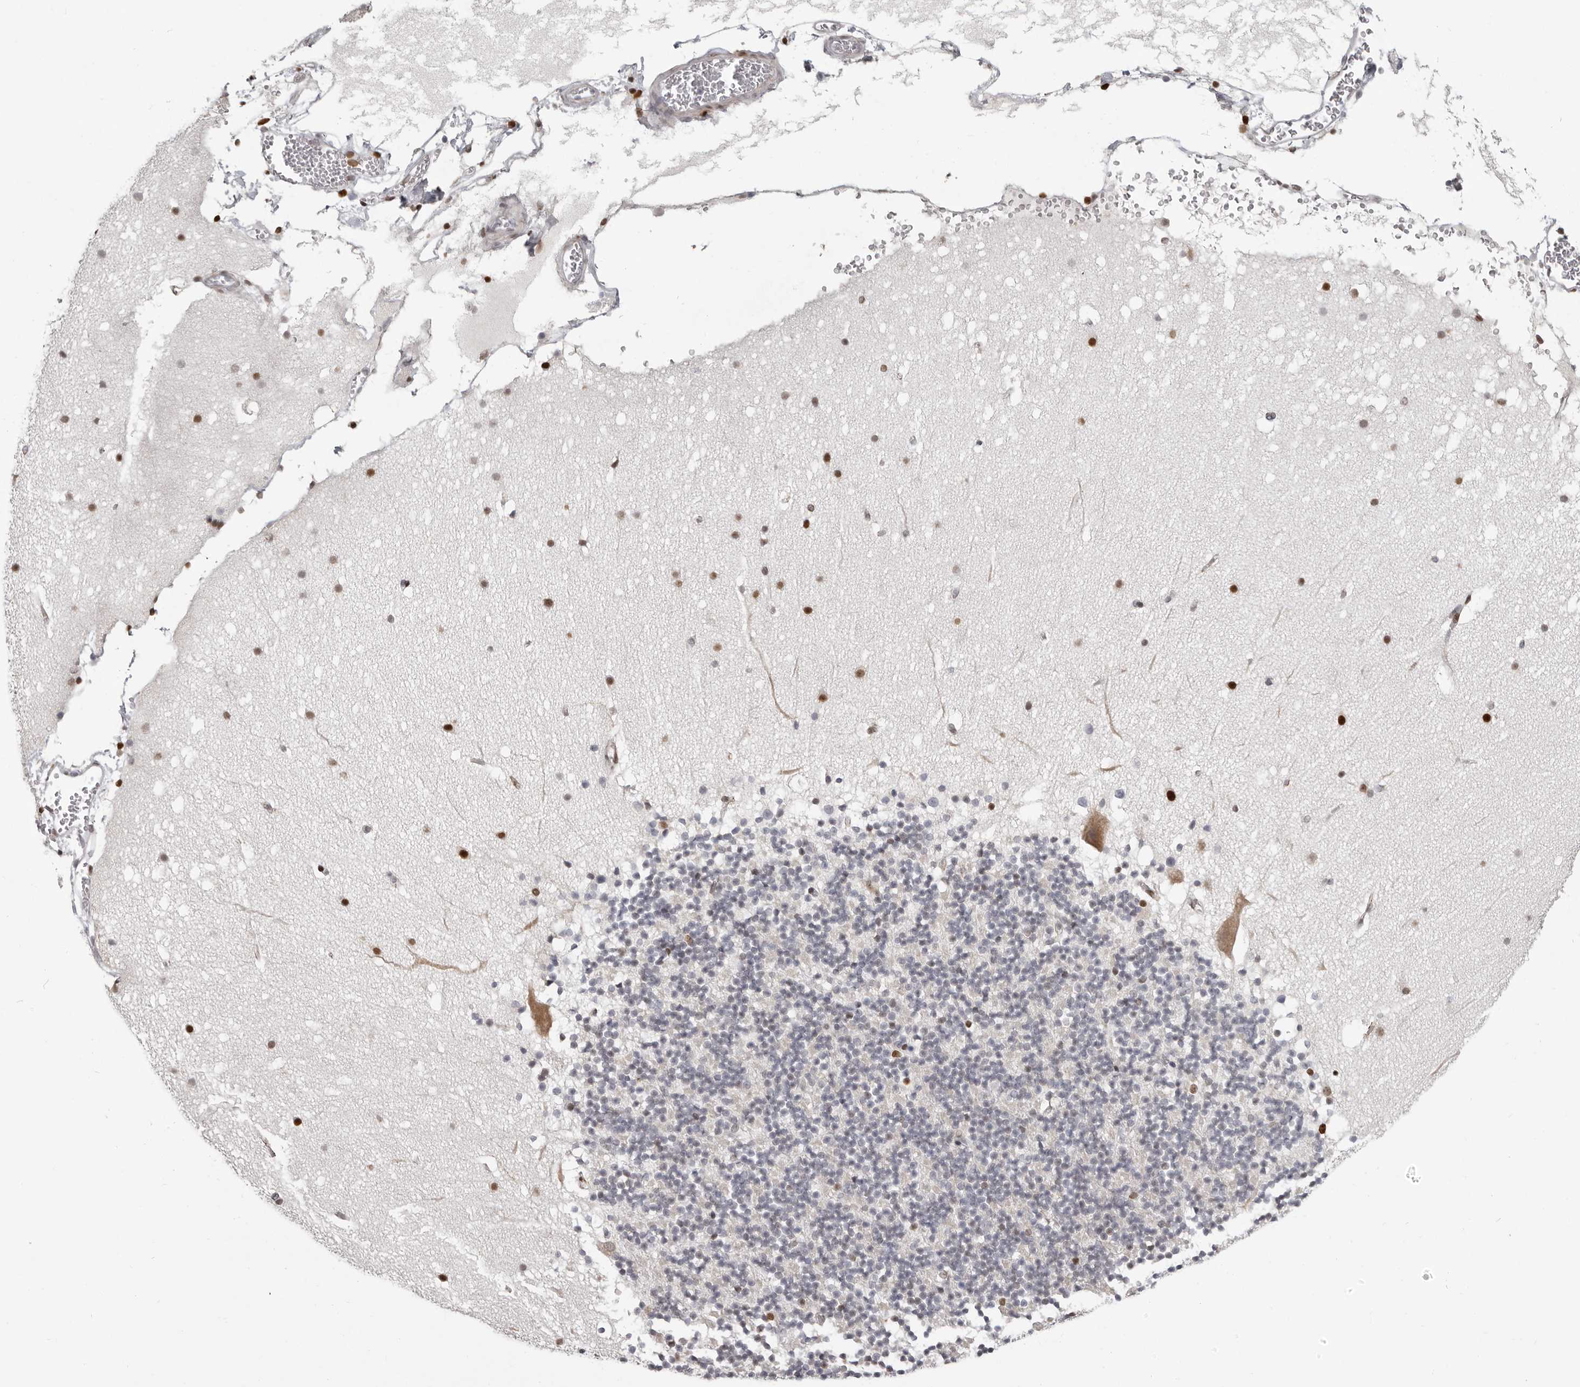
{"staining": {"intensity": "weak", "quantity": "<25%", "location": "nuclear"}, "tissue": "cerebellum", "cell_type": "Cells in granular layer", "image_type": "normal", "snomed": [{"axis": "morphology", "description": "Normal tissue, NOS"}, {"axis": "topography", "description": "Cerebellum"}], "caption": "Protein analysis of unremarkable cerebellum shows no significant staining in cells in granular layer. (DAB immunohistochemistry (IHC) with hematoxylin counter stain).", "gene": "SRP19", "patient": {"sex": "male", "age": 57}}